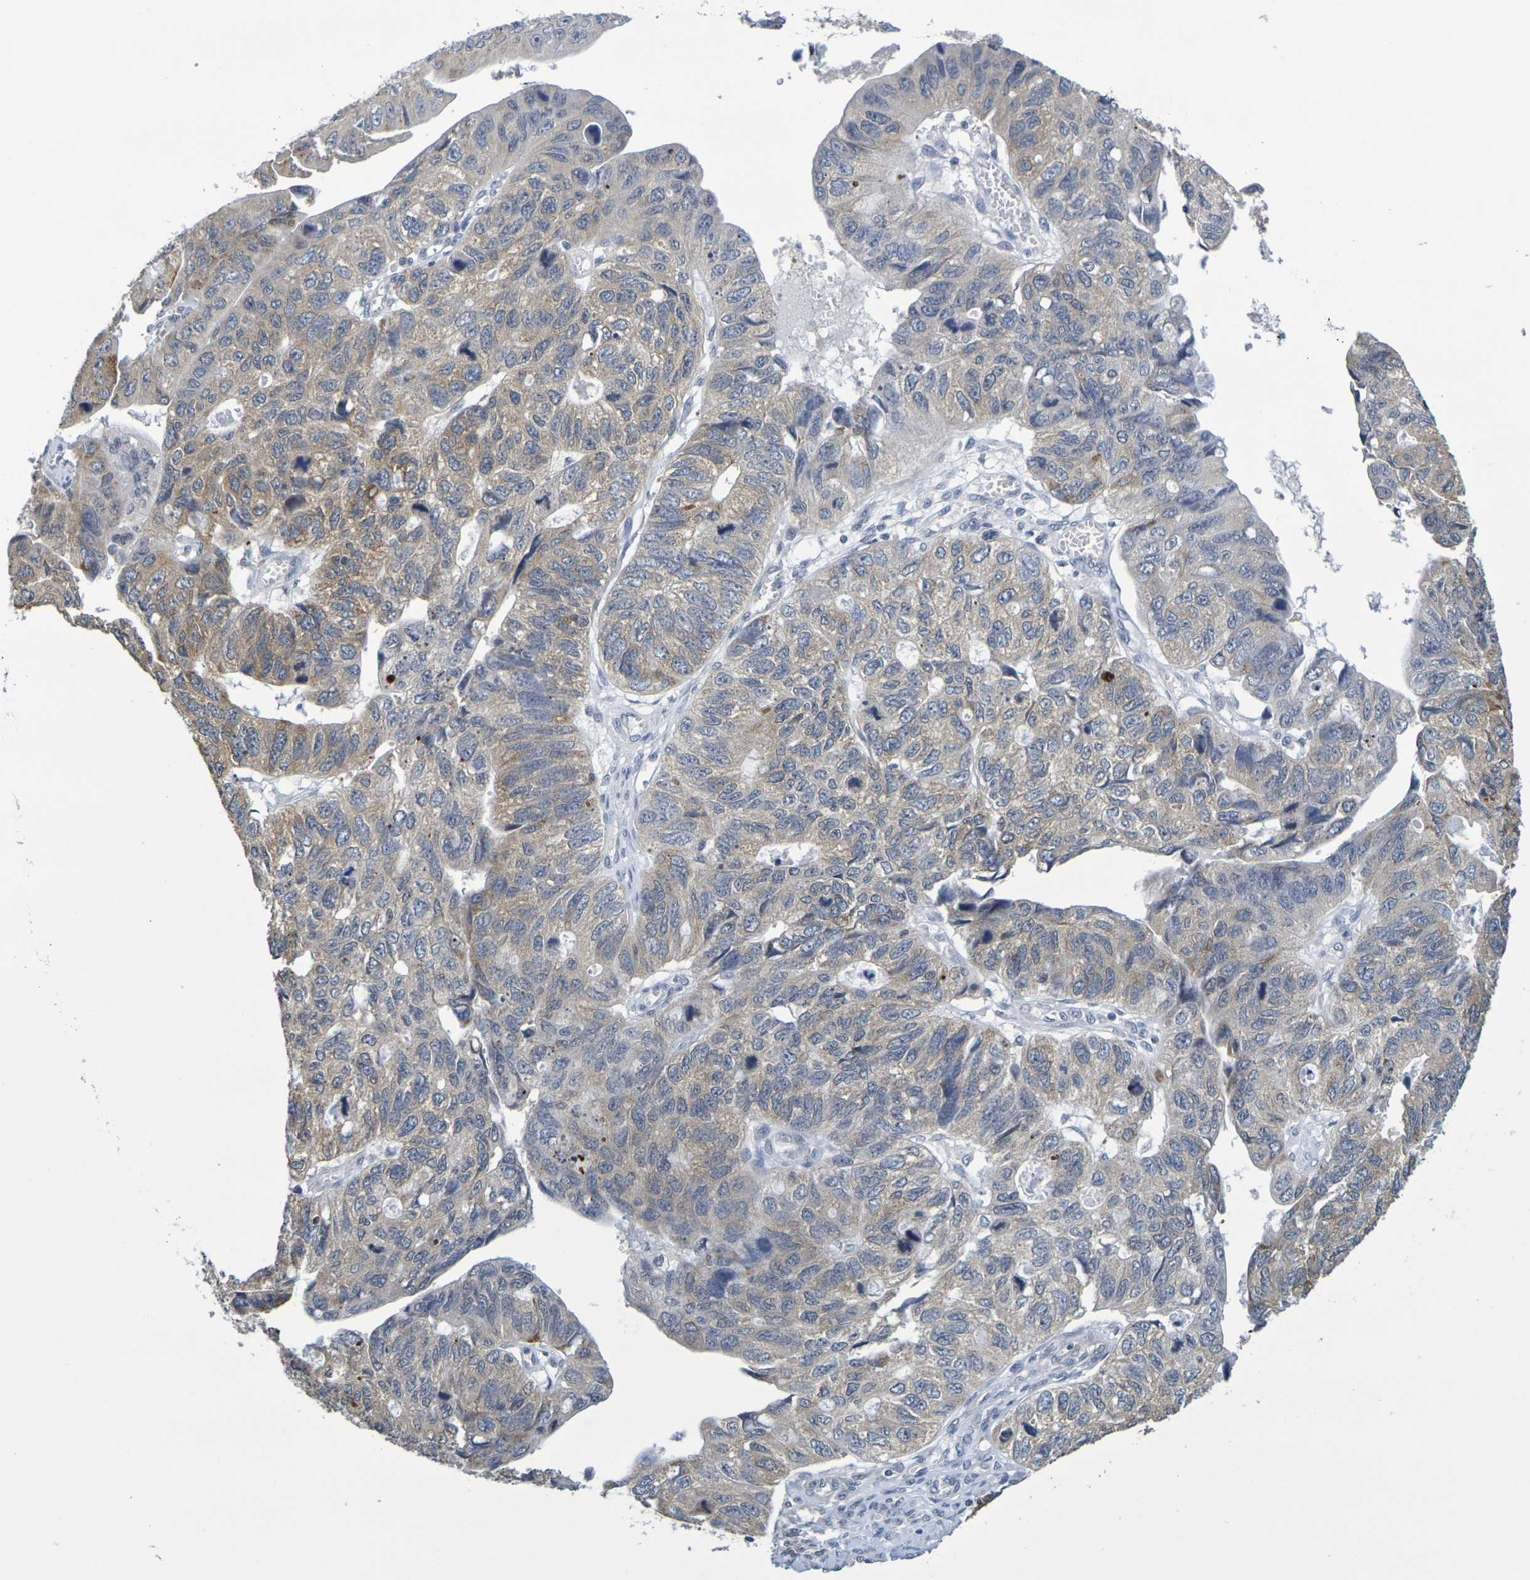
{"staining": {"intensity": "moderate", "quantity": ">75%", "location": "cytoplasmic/membranous"}, "tissue": "stomach cancer", "cell_type": "Tumor cells", "image_type": "cancer", "snomed": [{"axis": "morphology", "description": "Adenocarcinoma, NOS"}, {"axis": "topography", "description": "Stomach"}], "caption": "Protein staining reveals moderate cytoplasmic/membranous positivity in about >75% of tumor cells in stomach cancer (adenocarcinoma).", "gene": "CHRNB1", "patient": {"sex": "male", "age": 59}}